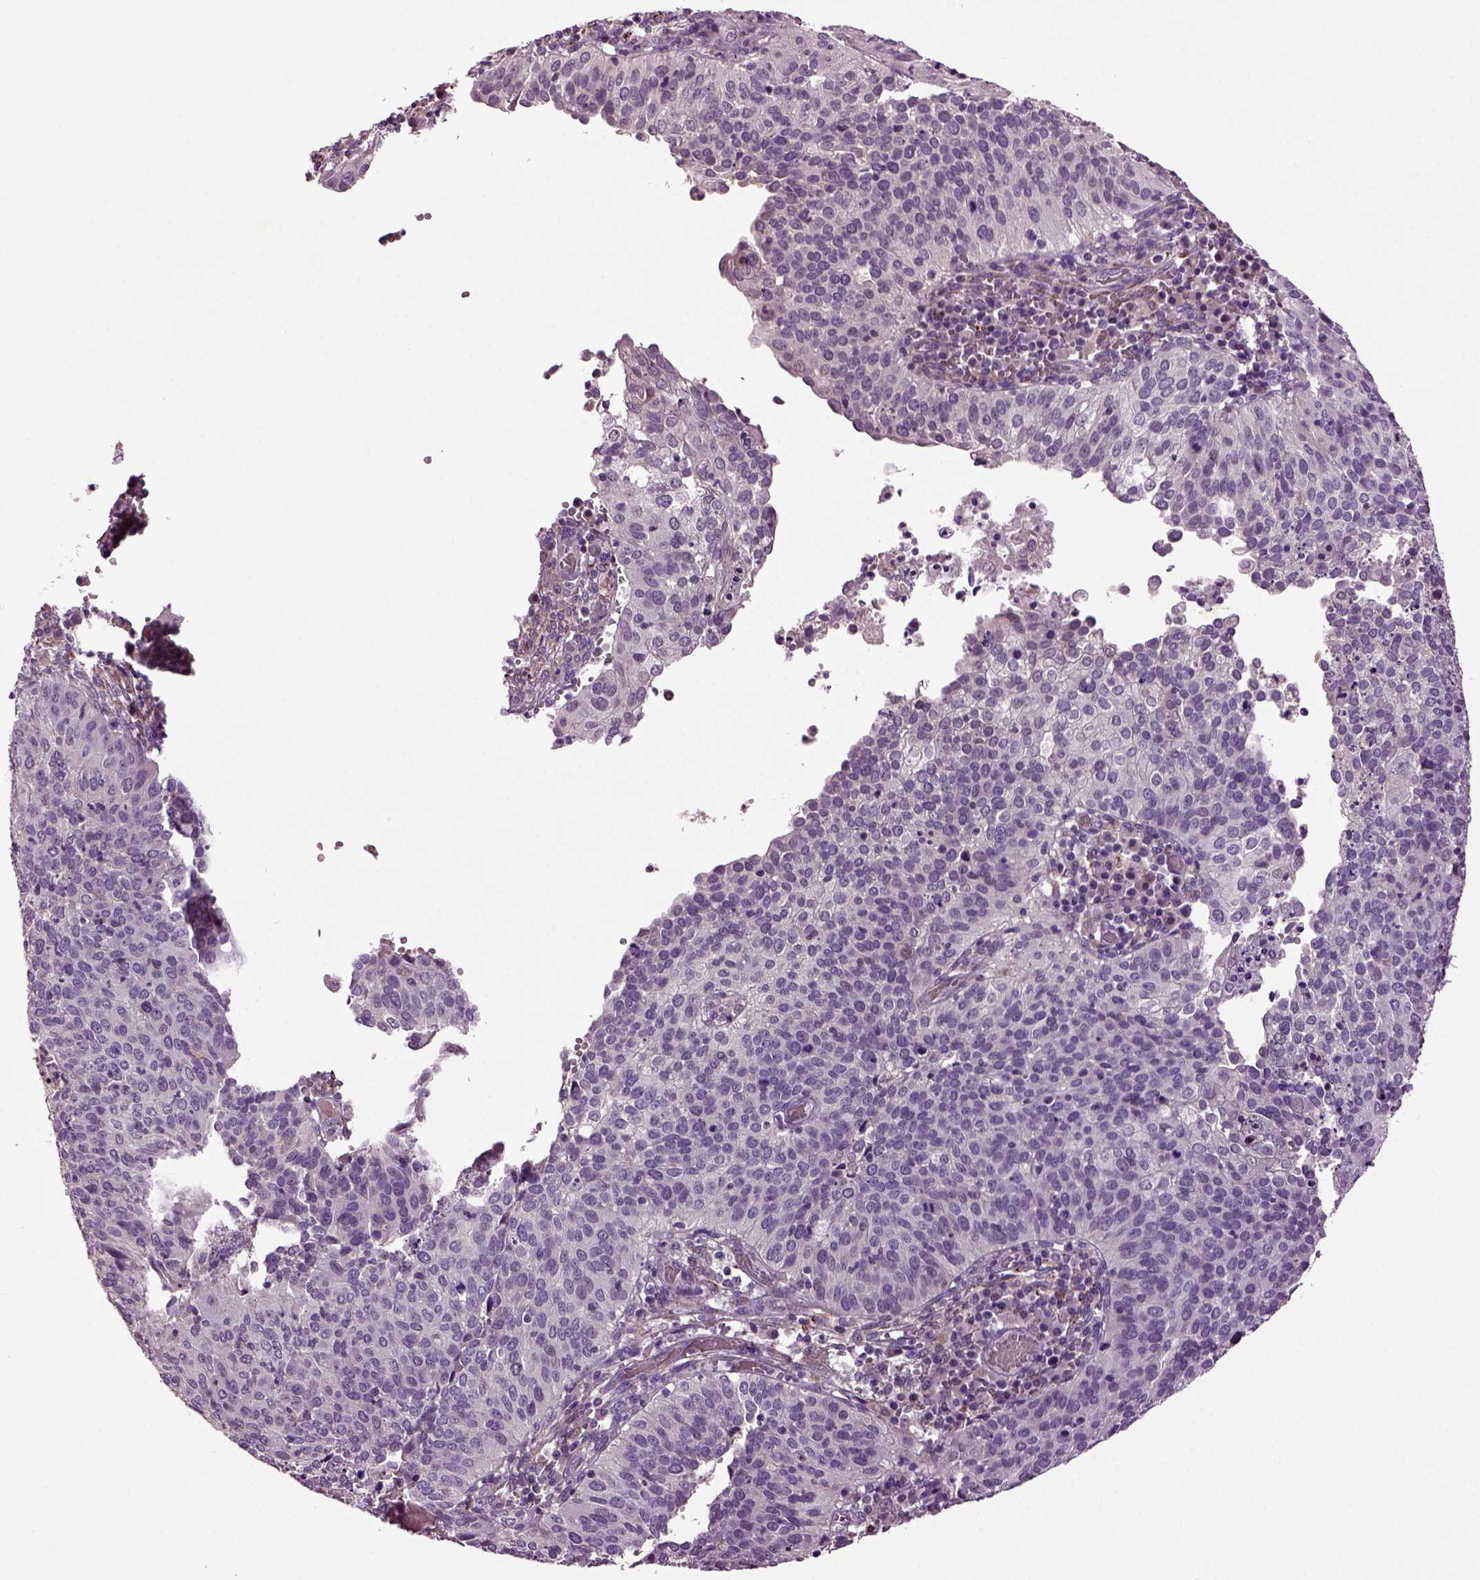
{"staining": {"intensity": "negative", "quantity": "none", "location": "none"}, "tissue": "cervical cancer", "cell_type": "Tumor cells", "image_type": "cancer", "snomed": [{"axis": "morphology", "description": "Squamous cell carcinoma, NOS"}, {"axis": "topography", "description": "Cervix"}], "caption": "Immunohistochemistry (IHC) of human squamous cell carcinoma (cervical) reveals no positivity in tumor cells.", "gene": "SLC17A6", "patient": {"sex": "female", "age": 39}}